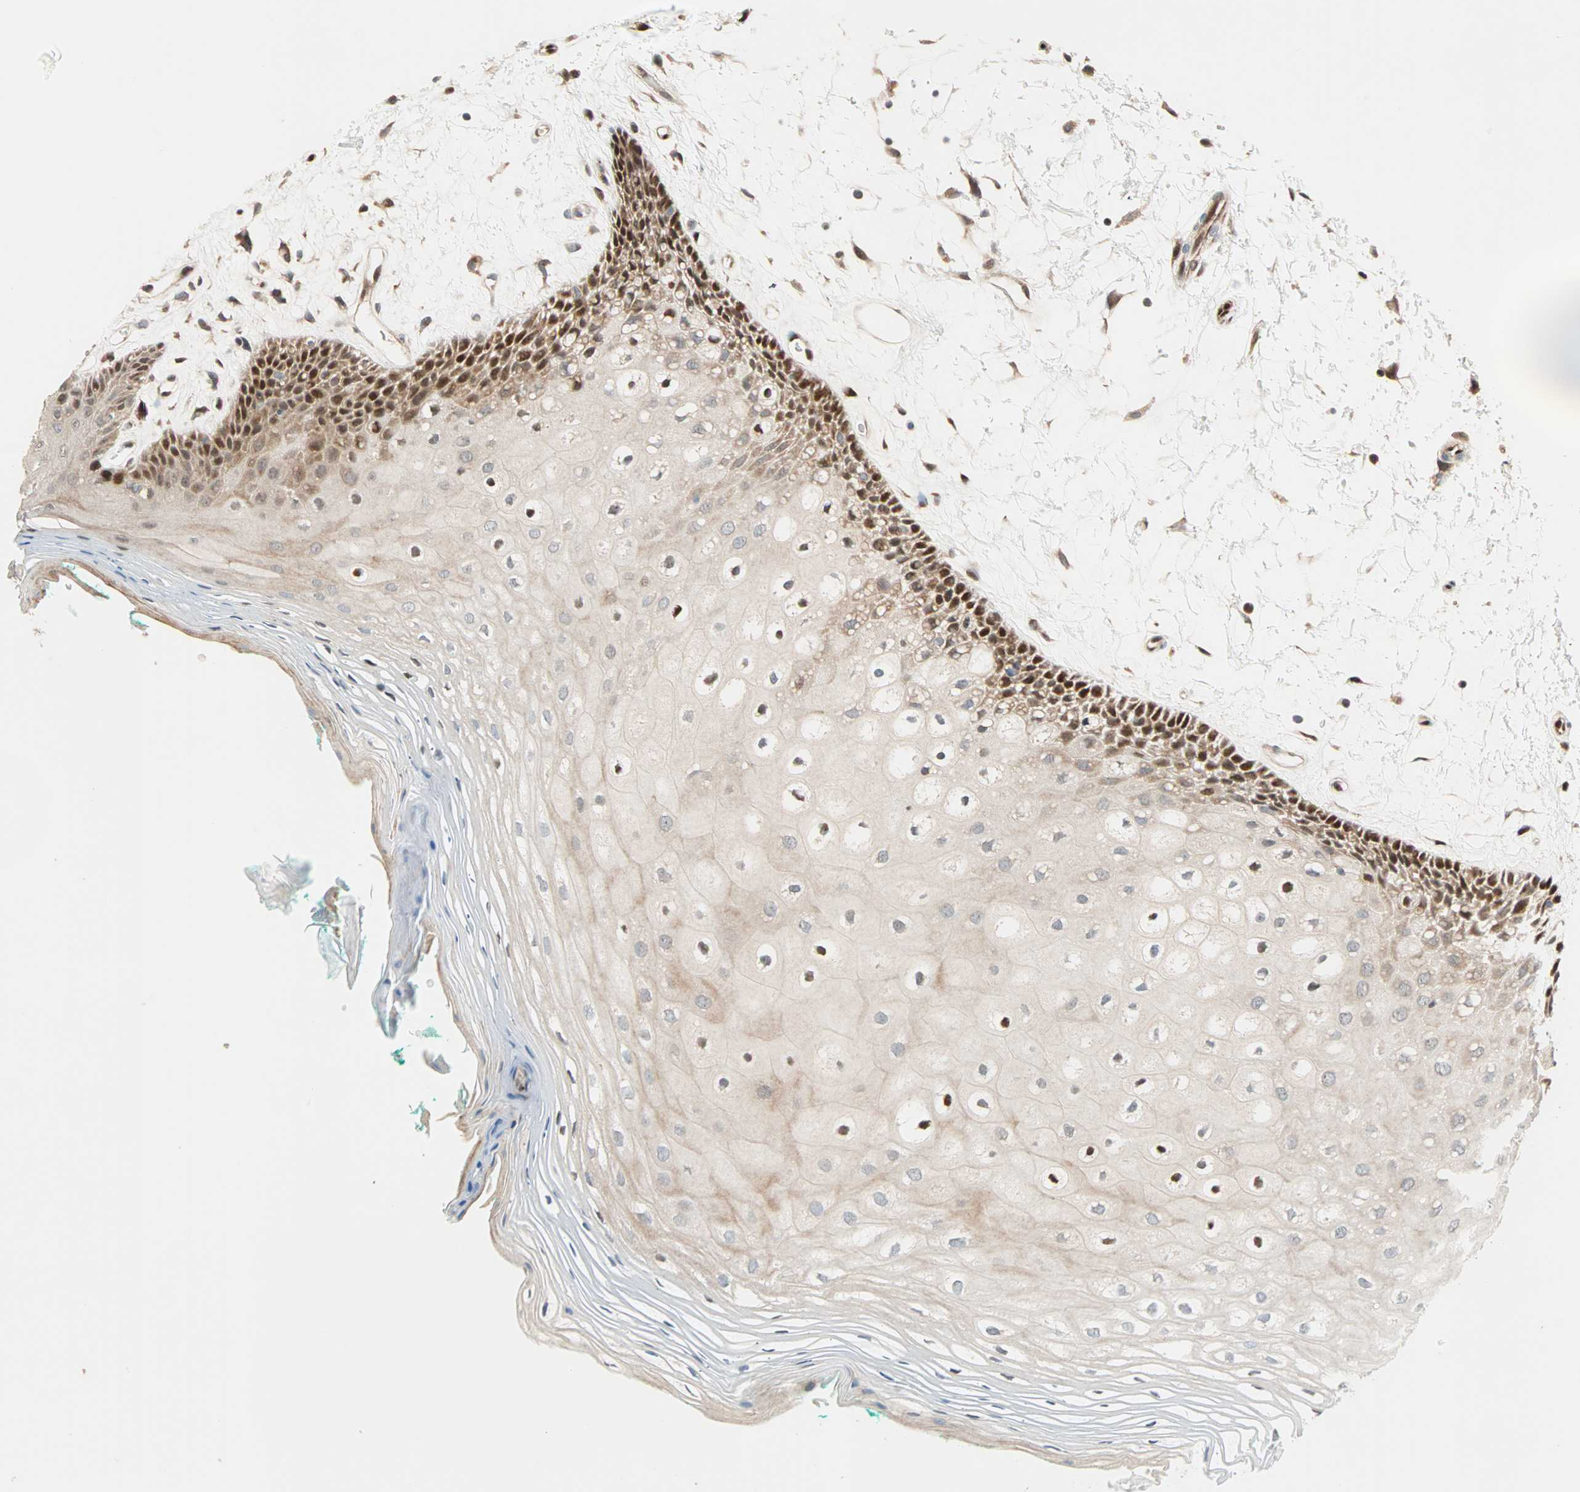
{"staining": {"intensity": "strong", "quantity": "25%-75%", "location": "cytoplasmic/membranous,nuclear"}, "tissue": "oral mucosa", "cell_type": "Squamous epithelial cells", "image_type": "normal", "snomed": [{"axis": "morphology", "description": "Normal tissue, NOS"}, {"axis": "topography", "description": "Skeletal muscle"}, {"axis": "topography", "description": "Oral tissue"}, {"axis": "topography", "description": "Peripheral nerve tissue"}], "caption": "The histopathology image reveals staining of benign oral mucosa, revealing strong cytoplasmic/membranous,nuclear protein positivity (brown color) within squamous epithelial cells. (IHC, brightfield microscopy, high magnification).", "gene": "HECW1", "patient": {"sex": "female", "age": 84}}